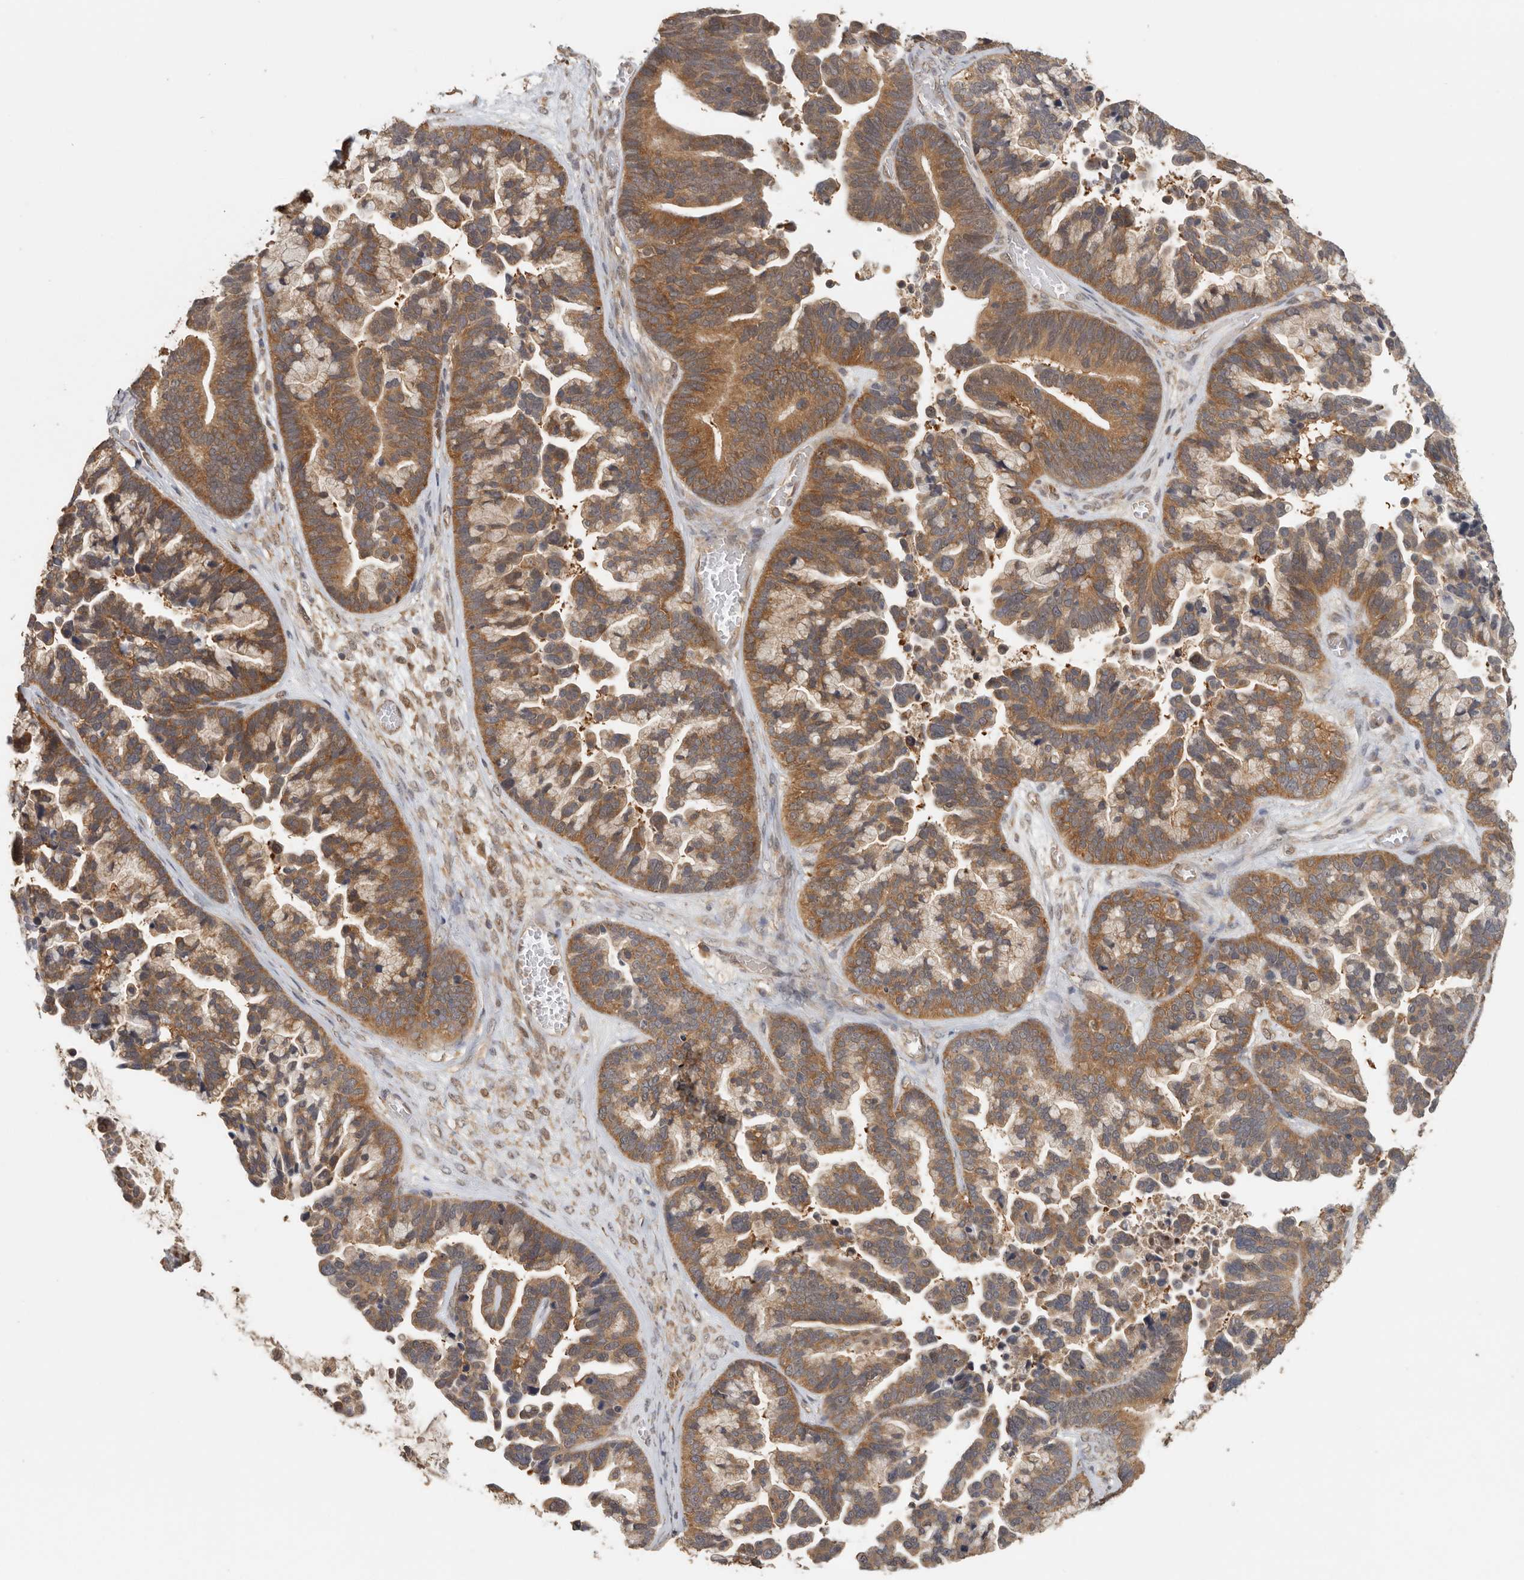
{"staining": {"intensity": "moderate", "quantity": ">75%", "location": "cytoplasmic/membranous,nuclear"}, "tissue": "ovarian cancer", "cell_type": "Tumor cells", "image_type": "cancer", "snomed": [{"axis": "morphology", "description": "Cystadenocarcinoma, serous, NOS"}, {"axis": "topography", "description": "Ovary"}], "caption": "Tumor cells reveal medium levels of moderate cytoplasmic/membranous and nuclear expression in approximately >75% of cells in serous cystadenocarcinoma (ovarian). (DAB (3,3'-diaminobenzidine) = brown stain, brightfield microscopy at high magnification).", "gene": "CCT8", "patient": {"sex": "female", "age": 56}}